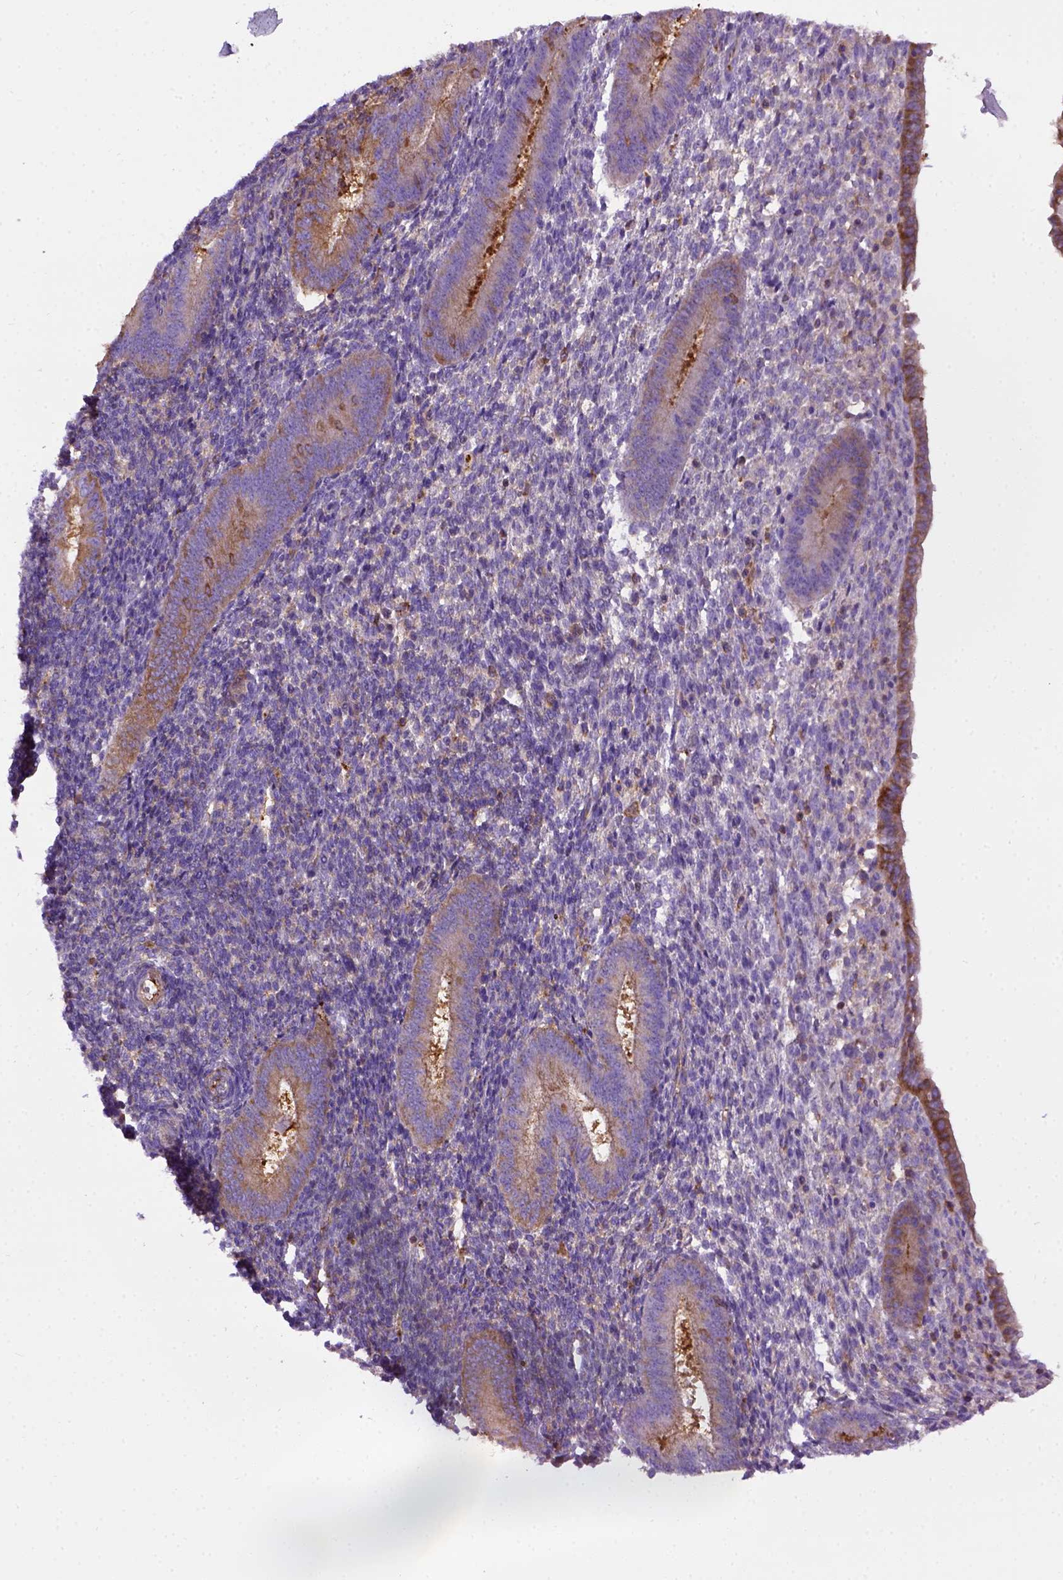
{"staining": {"intensity": "weak", "quantity": "25%-75%", "location": "cytoplasmic/membranous"}, "tissue": "endometrium", "cell_type": "Cells in endometrial stroma", "image_type": "normal", "snomed": [{"axis": "morphology", "description": "Normal tissue, NOS"}, {"axis": "topography", "description": "Endometrium"}], "caption": "An image of endometrium stained for a protein shows weak cytoplasmic/membranous brown staining in cells in endometrial stroma.", "gene": "MVP", "patient": {"sex": "female", "age": 25}}